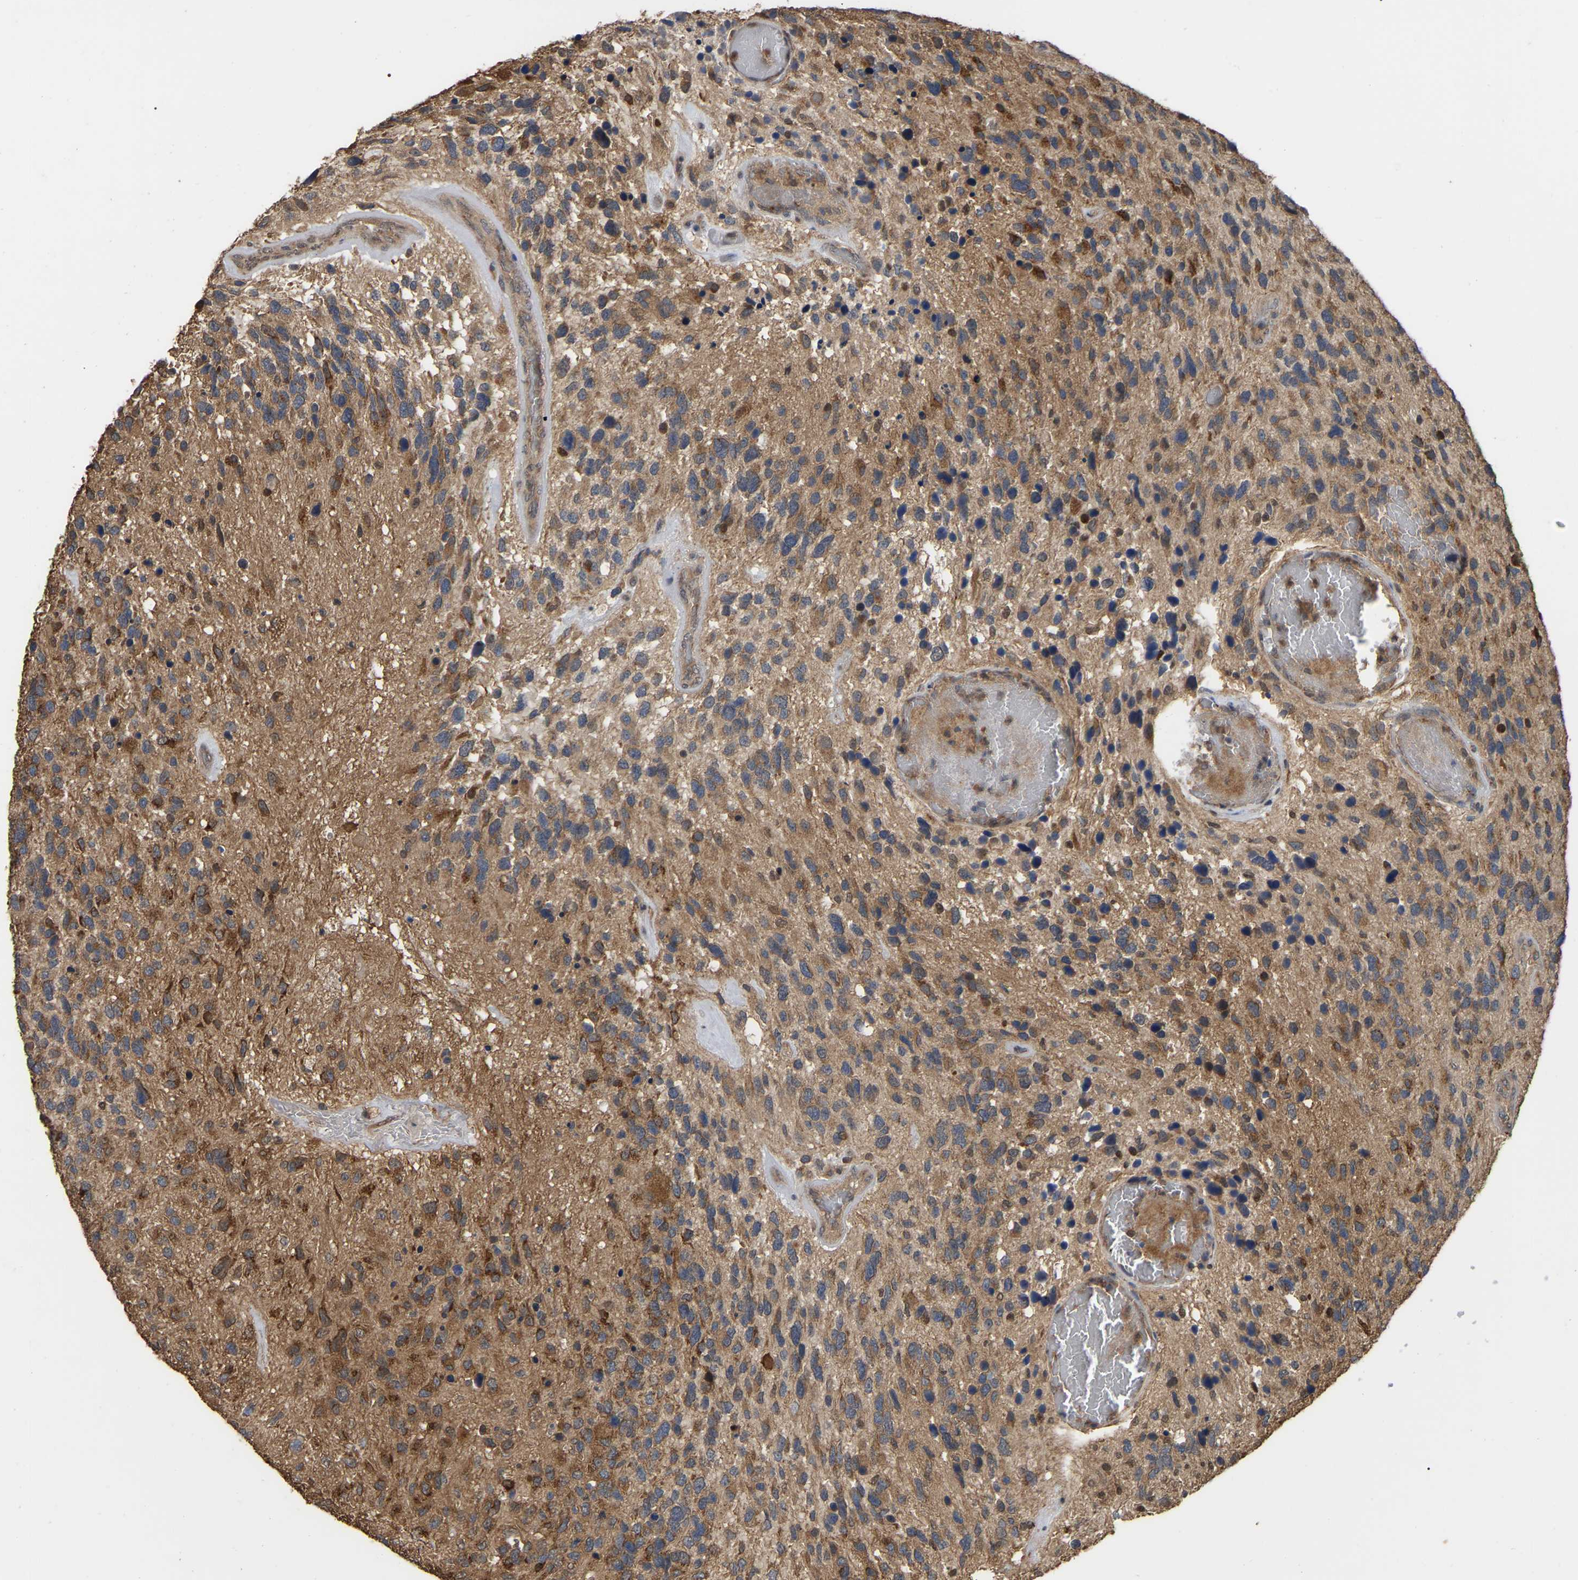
{"staining": {"intensity": "moderate", "quantity": ">75%", "location": "cytoplasmic/membranous"}, "tissue": "glioma", "cell_type": "Tumor cells", "image_type": "cancer", "snomed": [{"axis": "morphology", "description": "Glioma, malignant, High grade"}, {"axis": "topography", "description": "Brain"}], "caption": "This is an image of immunohistochemistry (IHC) staining of malignant glioma (high-grade), which shows moderate positivity in the cytoplasmic/membranous of tumor cells.", "gene": "FAM219A", "patient": {"sex": "female", "age": 58}}